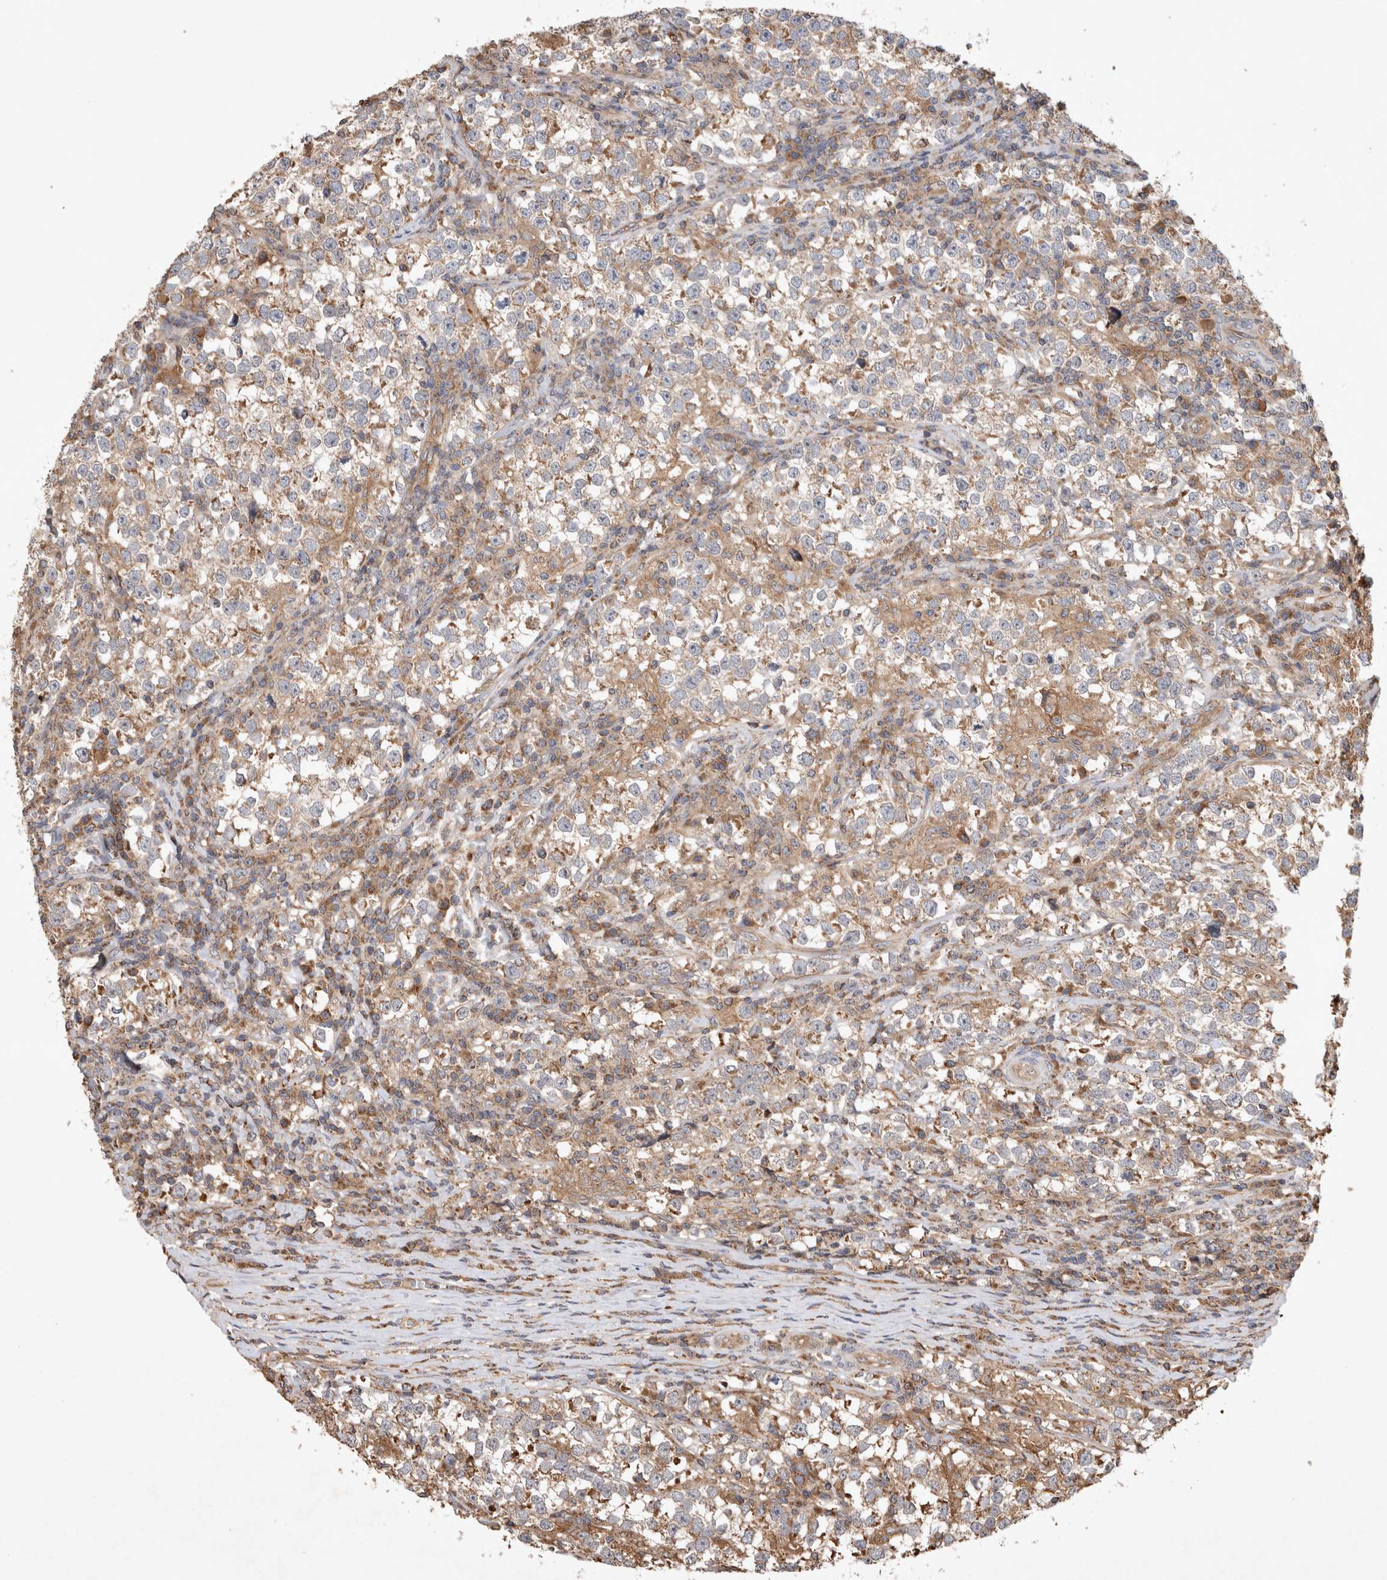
{"staining": {"intensity": "moderate", "quantity": "<25%", "location": "cytoplasmic/membranous"}, "tissue": "testis cancer", "cell_type": "Tumor cells", "image_type": "cancer", "snomed": [{"axis": "morphology", "description": "Normal tissue, NOS"}, {"axis": "morphology", "description": "Seminoma, NOS"}, {"axis": "topography", "description": "Testis"}], "caption": "Protein expression analysis of testis cancer (seminoma) displays moderate cytoplasmic/membranous expression in about <25% of tumor cells. Using DAB (brown) and hematoxylin (blue) stains, captured at high magnification using brightfield microscopy.", "gene": "SERAC1", "patient": {"sex": "male", "age": 43}}